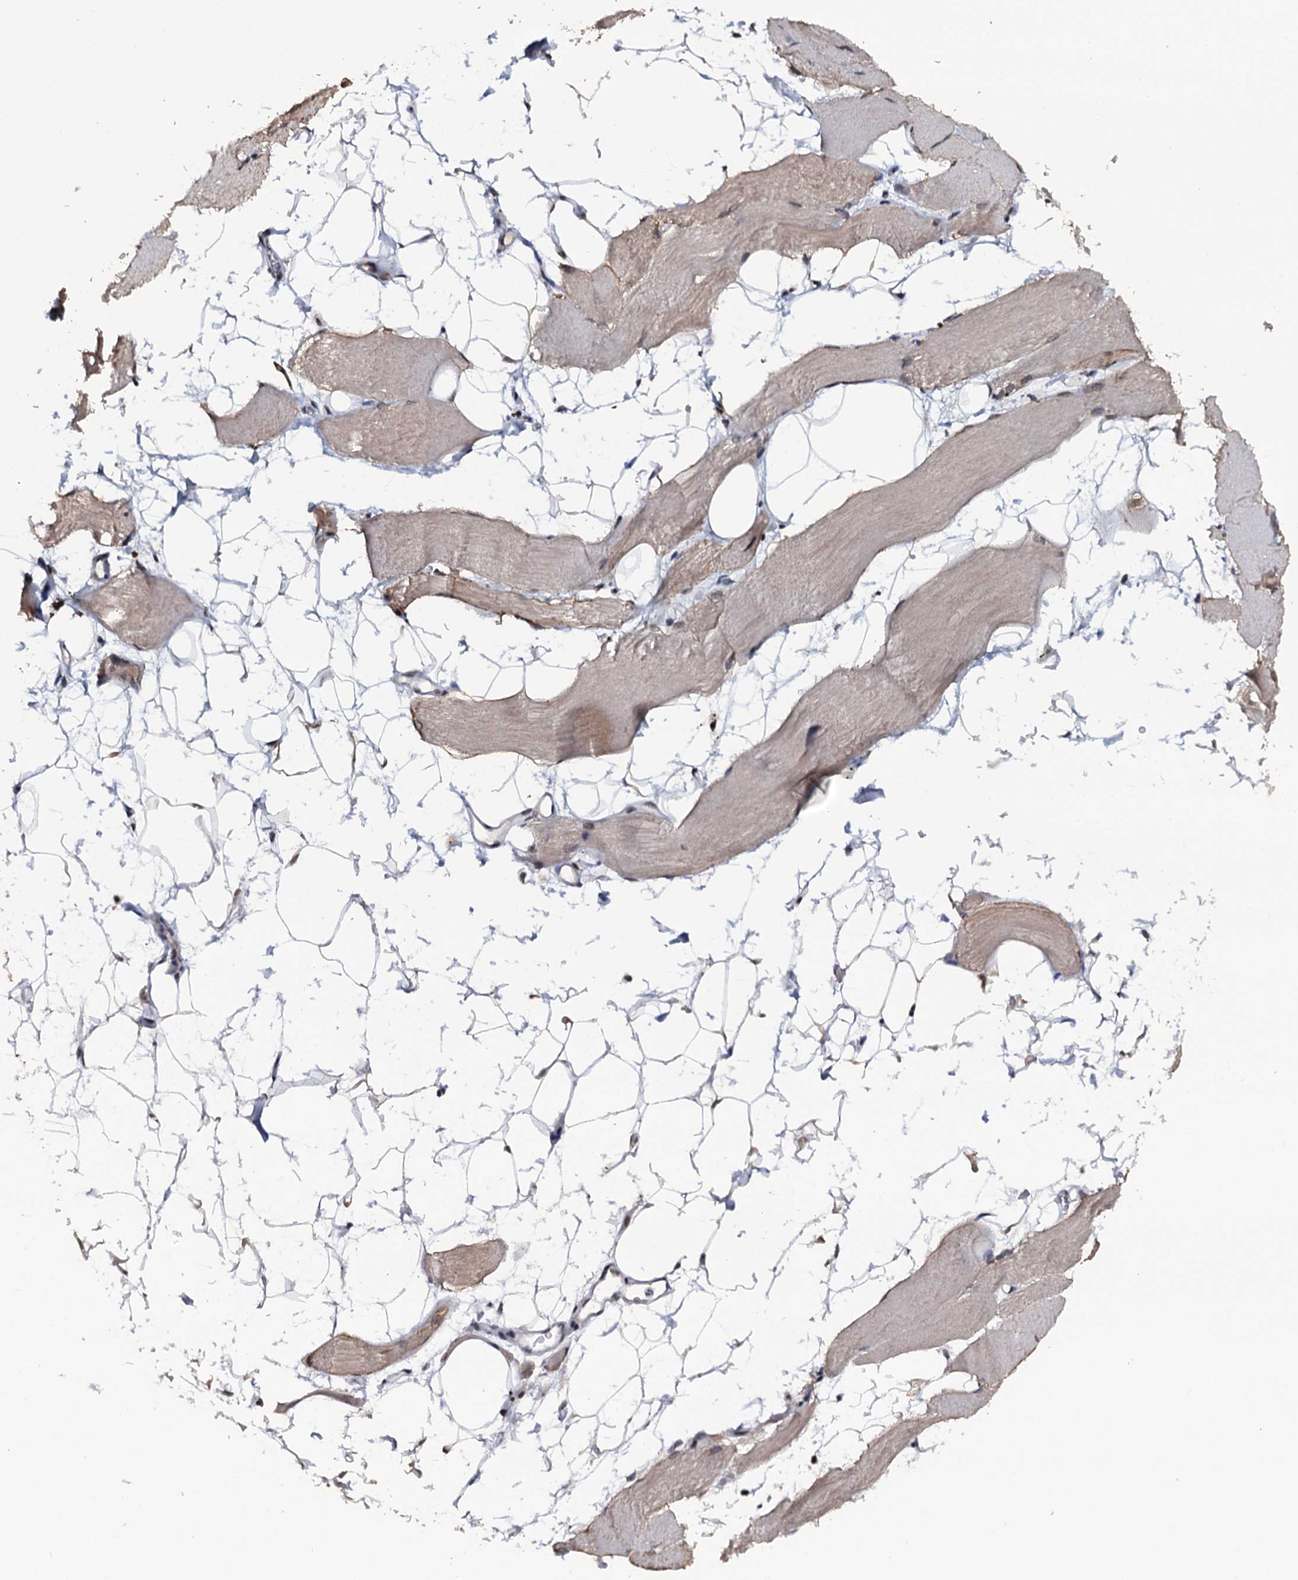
{"staining": {"intensity": "moderate", "quantity": "<25%", "location": "cytoplasmic/membranous,nuclear"}, "tissue": "skeletal muscle", "cell_type": "Myocytes", "image_type": "normal", "snomed": [{"axis": "morphology", "description": "Normal tissue, NOS"}, {"axis": "topography", "description": "Skeletal muscle"}, {"axis": "topography", "description": "Parathyroid gland"}], "caption": "IHC (DAB) staining of benign skeletal muscle demonstrates moderate cytoplasmic/membranous,nuclear protein staining in about <25% of myocytes.", "gene": "SH2D4B", "patient": {"sex": "female", "age": 37}}